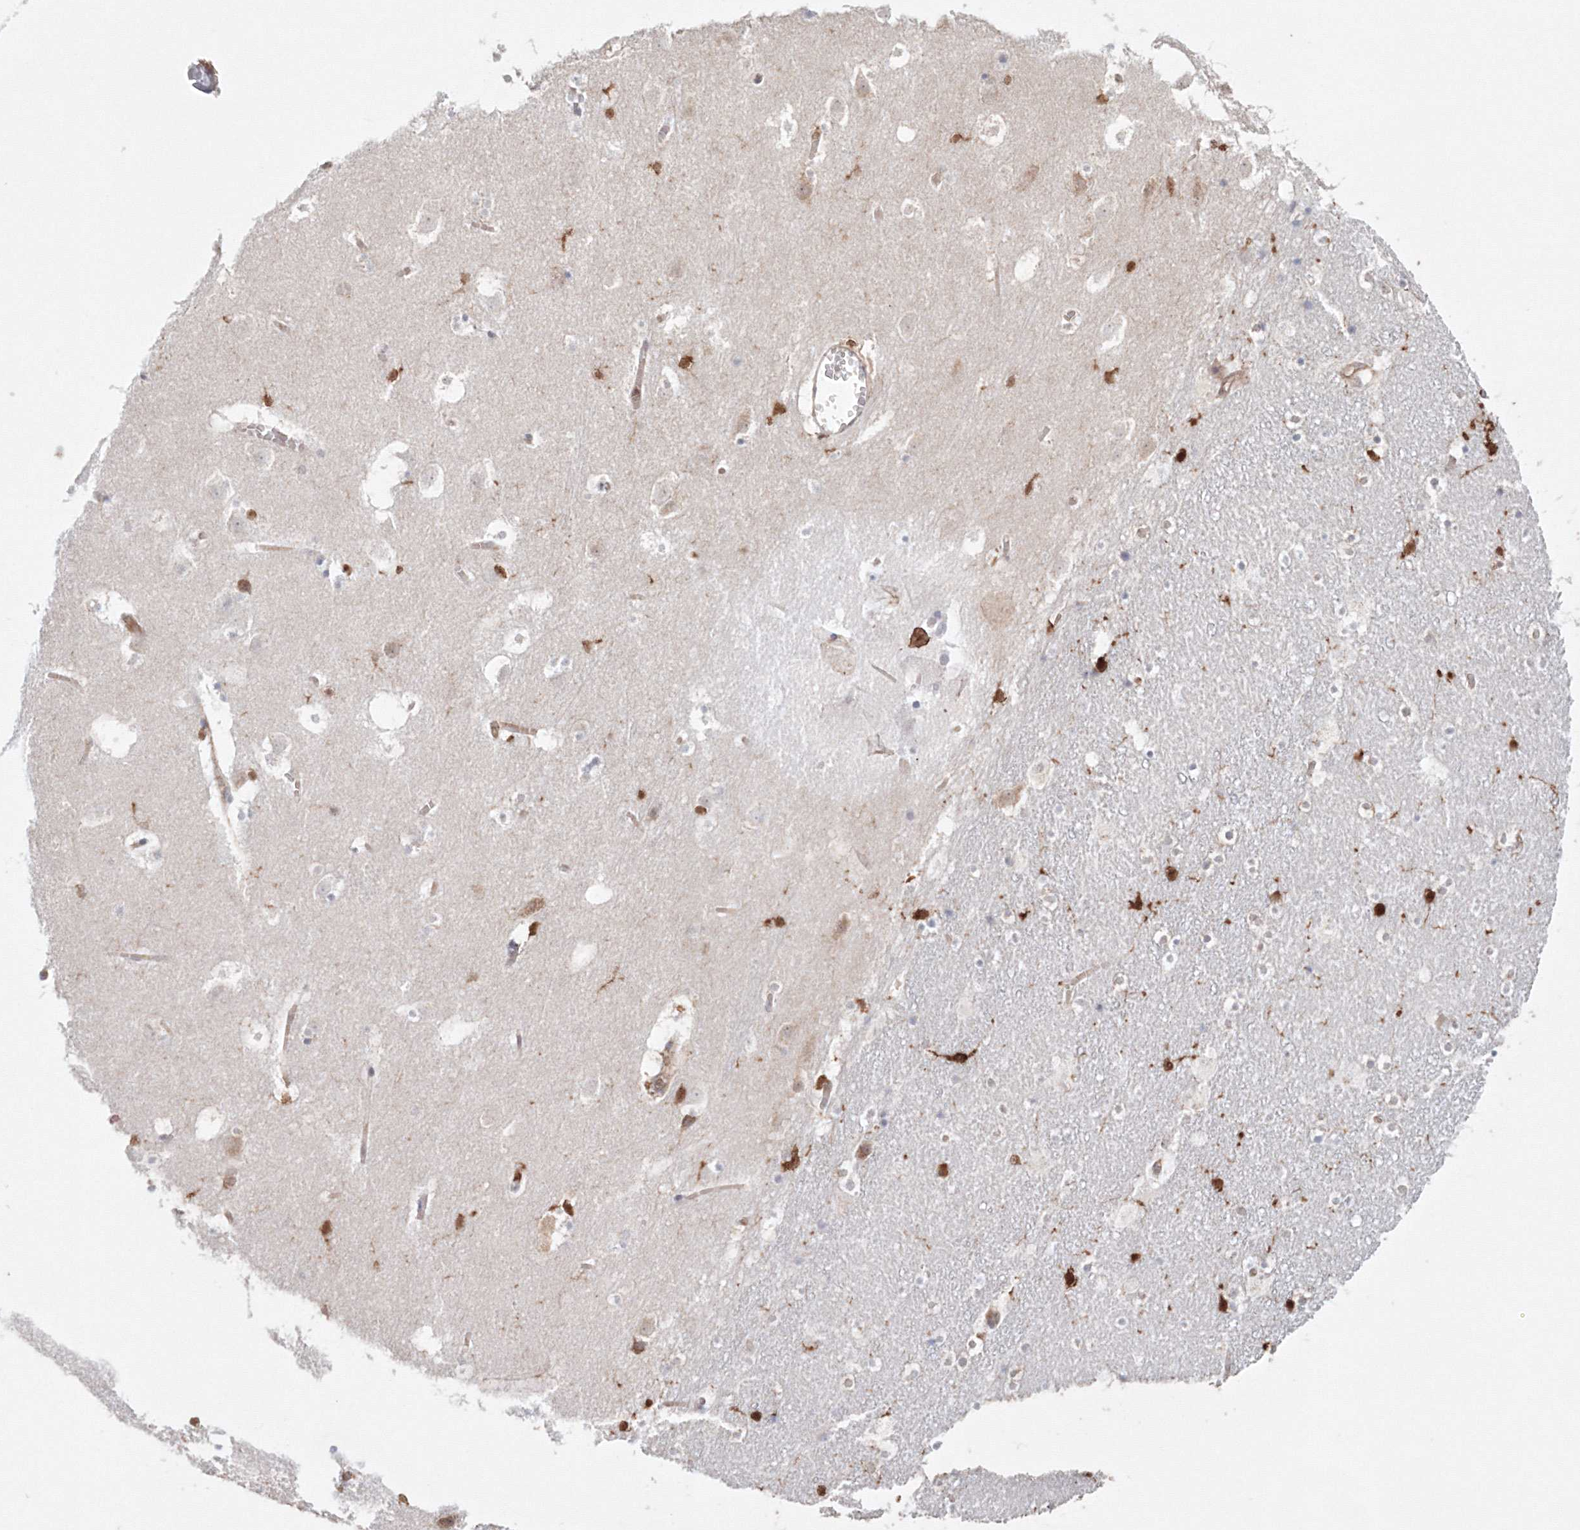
{"staining": {"intensity": "moderate", "quantity": "<25%", "location": "cytoplasmic/membranous"}, "tissue": "caudate", "cell_type": "Glial cells", "image_type": "normal", "snomed": [{"axis": "morphology", "description": "Normal tissue, NOS"}, {"axis": "topography", "description": "Lateral ventricle wall"}], "caption": "DAB immunohistochemical staining of benign human caudate reveals moderate cytoplasmic/membranous protein staining in approximately <25% of glial cells.", "gene": "ARCN1", "patient": {"sex": "male", "age": 45}}